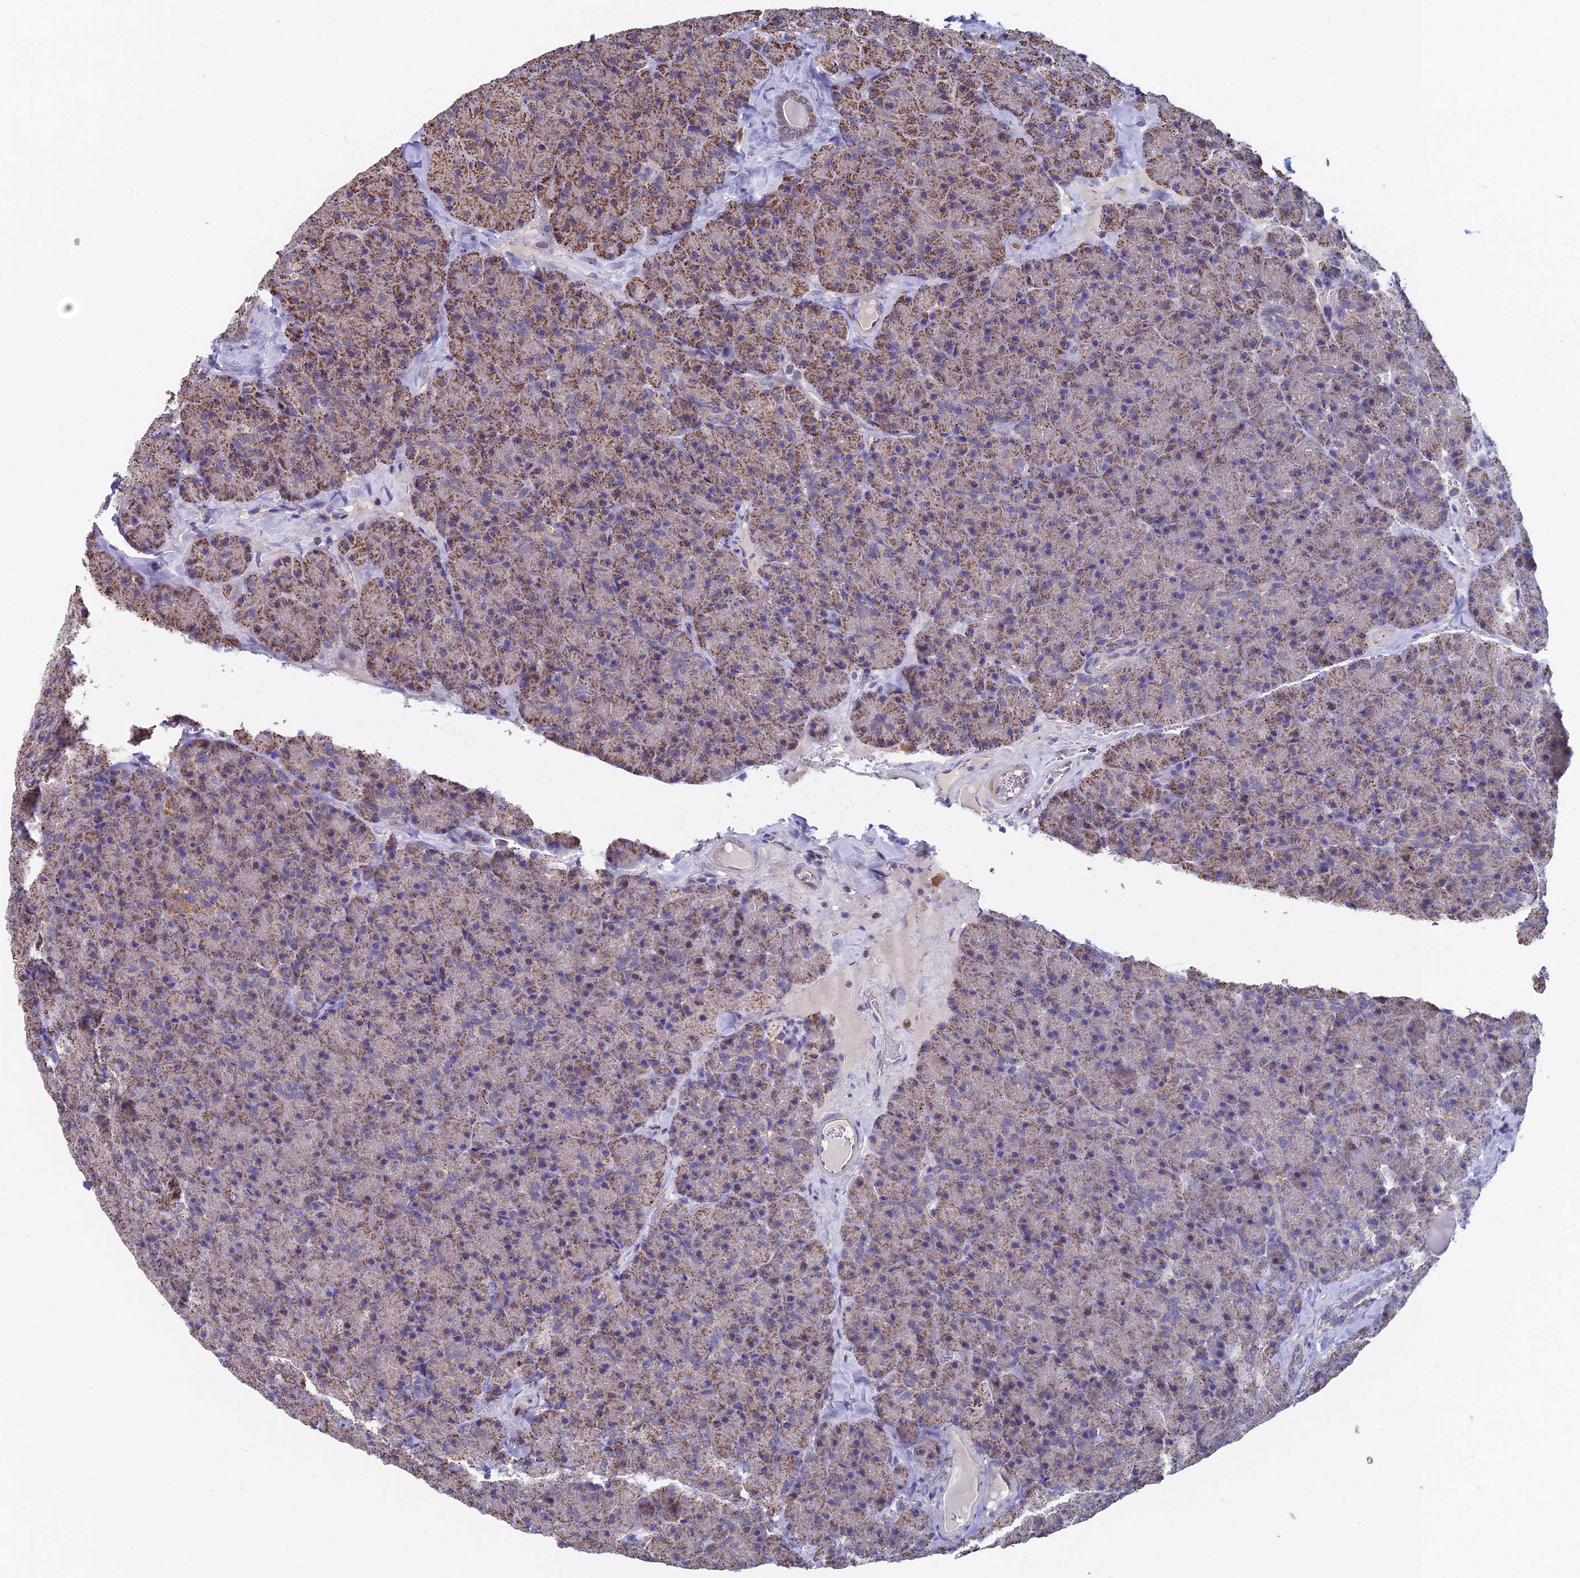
{"staining": {"intensity": "moderate", "quantity": ">75%", "location": "cytoplasmic/membranous"}, "tissue": "pancreas", "cell_type": "Exocrine glandular cells", "image_type": "normal", "snomed": [{"axis": "morphology", "description": "Normal tissue, NOS"}, {"axis": "topography", "description": "Pancreas"}], "caption": "Normal pancreas demonstrates moderate cytoplasmic/membranous staining in about >75% of exocrine glandular cells, visualized by immunohistochemistry. Nuclei are stained in blue.", "gene": "SPOCK2", "patient": {"sex": "male", "age": 36}}